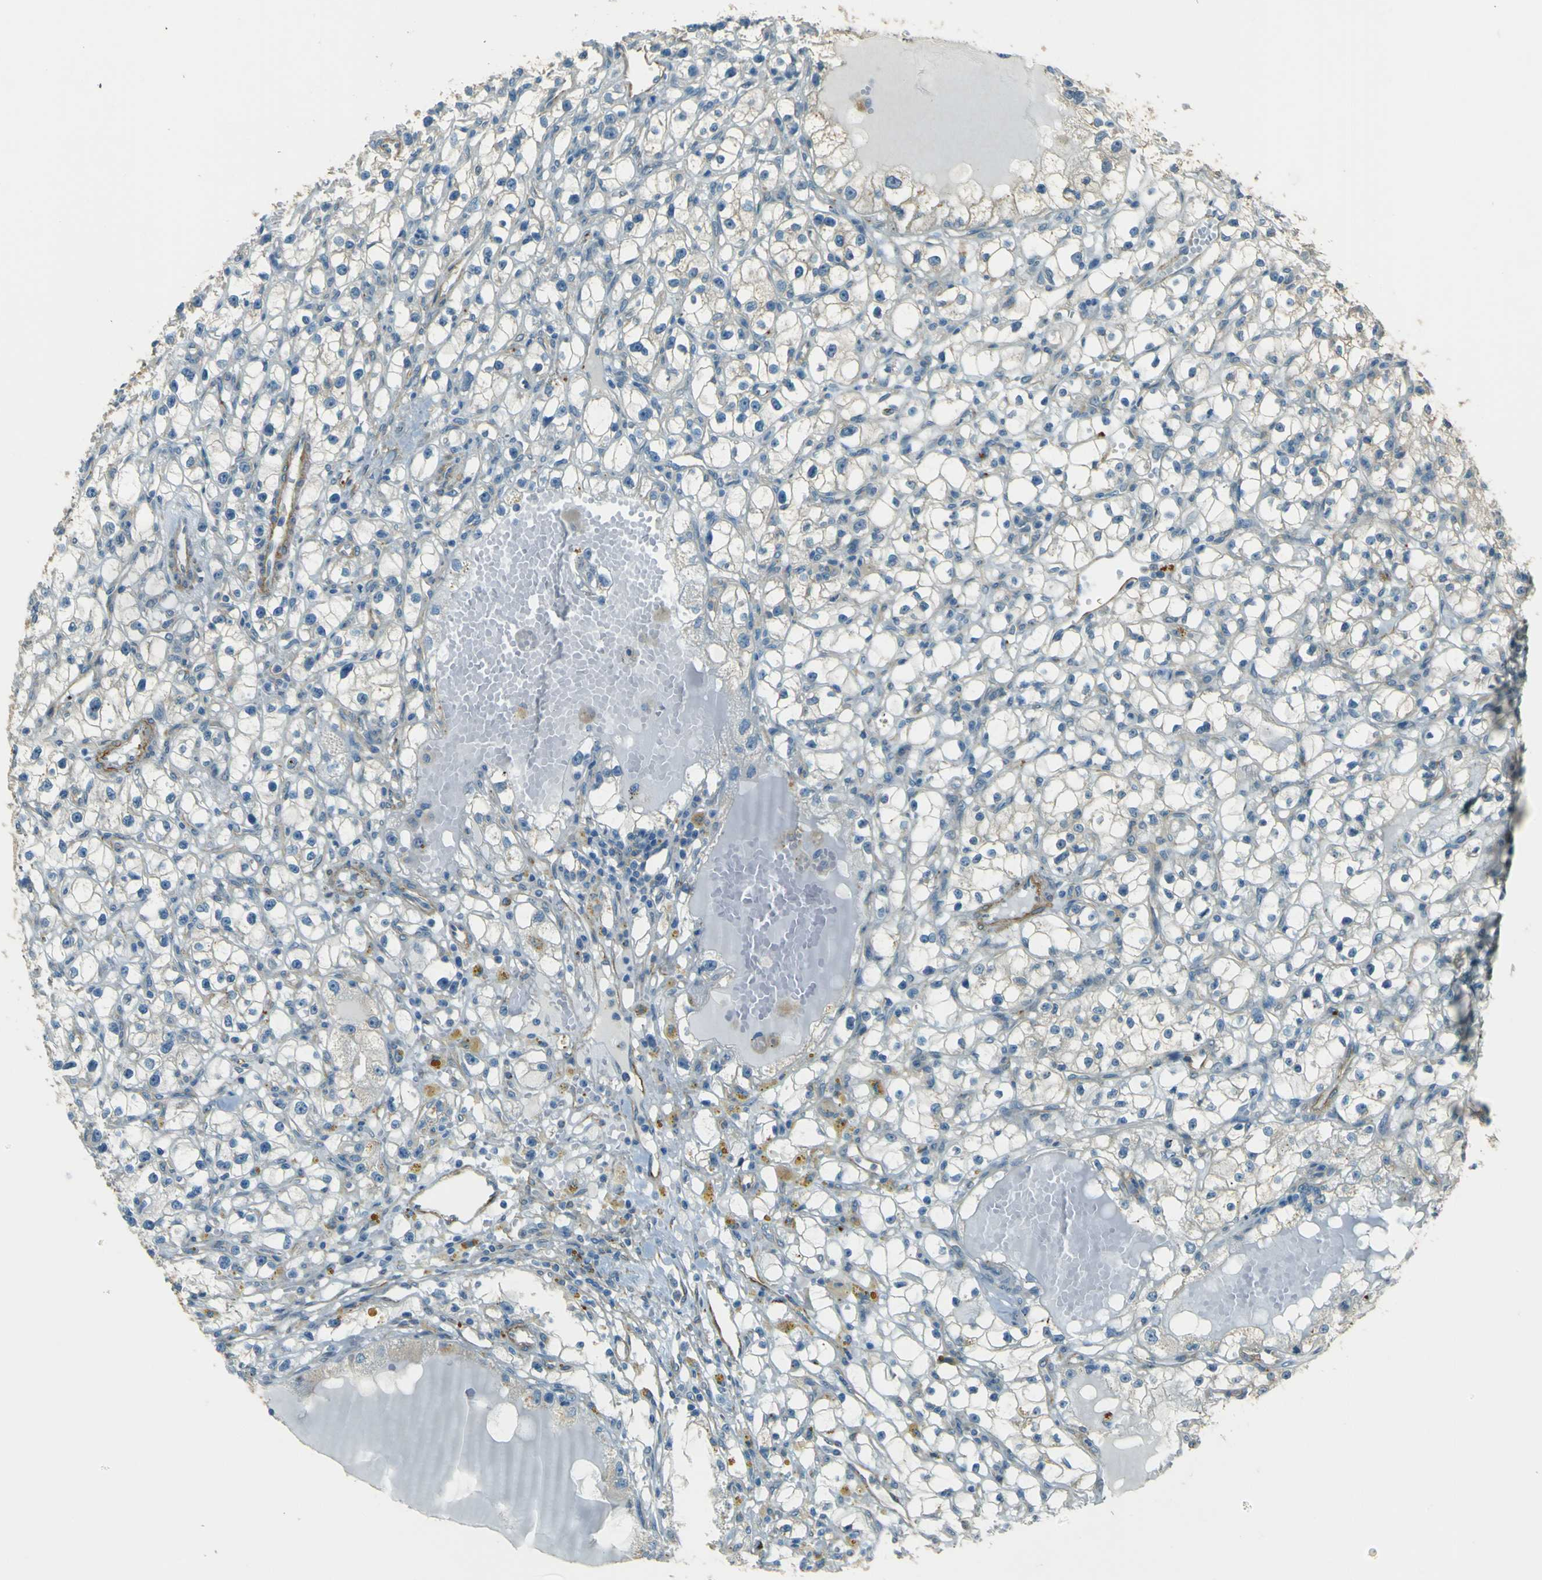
{"staining": {"intensity": "weak", "quantity": "<25%", "location": "cytoplasmic/membranous"}, "tissue": "renal cancer", "cell_type": "Tumor cells", "image_type": "cancer", "snomed": [{"axis": "morphology", "description": "Adenocarcinoma, NOS"}, {"axis": "topography", "description": "Kidney"}], "caption": "IHC photomicrograph of human renal cancer stained for a protein (brown), which exhibits no expression in tumor cells.", "gene": "NEXN", "patient": {"sex": "male", "age": 56}}